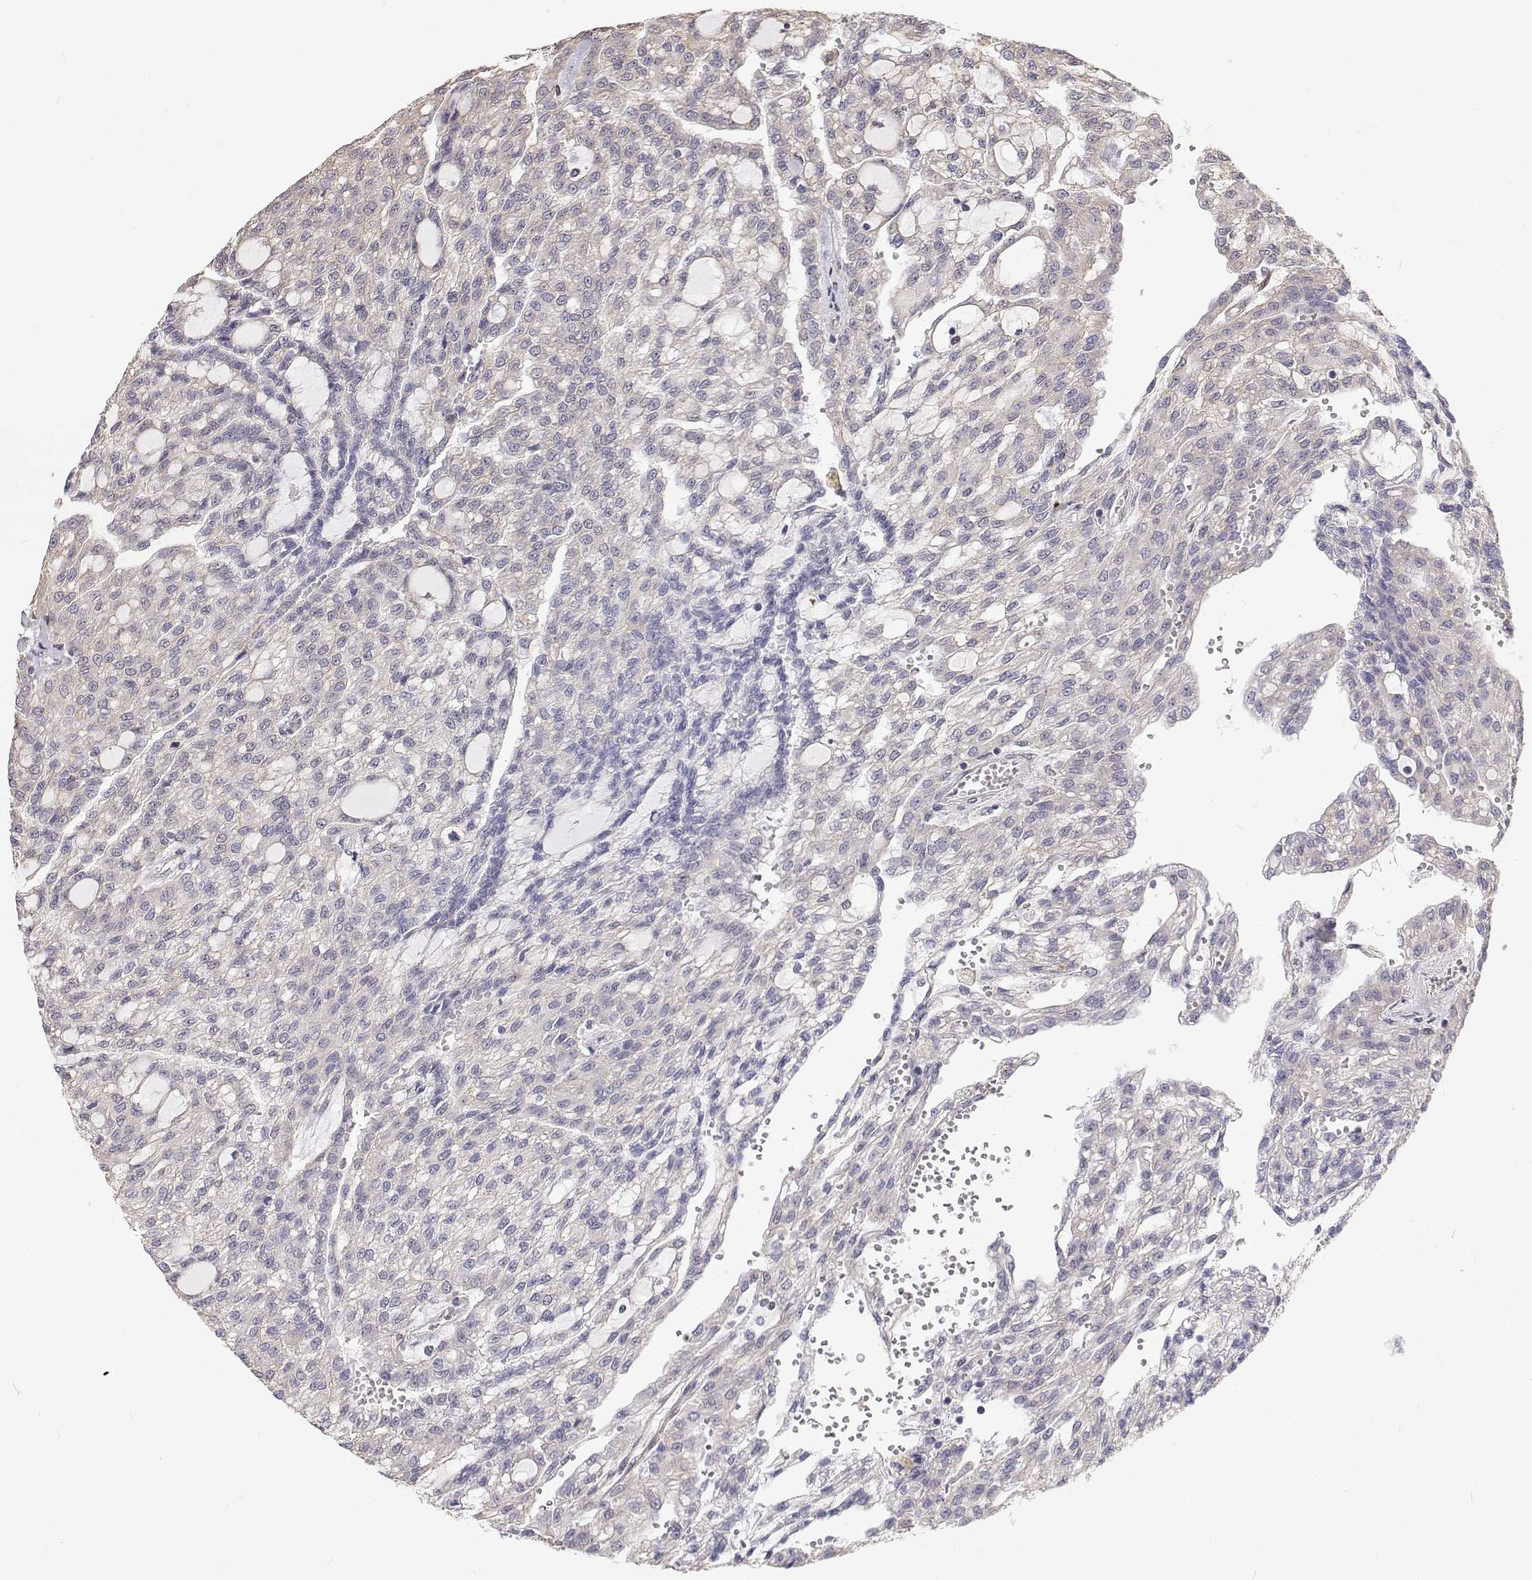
{"staining": {"intensity": "negative", "quantity": "none", "location": "none"}, "tissue": "renal cancer", "cell_type": "Tumor cells", "image_type": "cancer", "snomed": [{"axis": "morphology", "description": "Adenocarcinoma, NOS"}, {"axis": "topography", "description": "Kidney"}], "caption": "Immunohistochemistry (IHC) of adenocarcinoma (renal) exhibits no expression in tumor cells.", "gene": "GSDMA", "patient": {"sex": "male", "age": 63}}